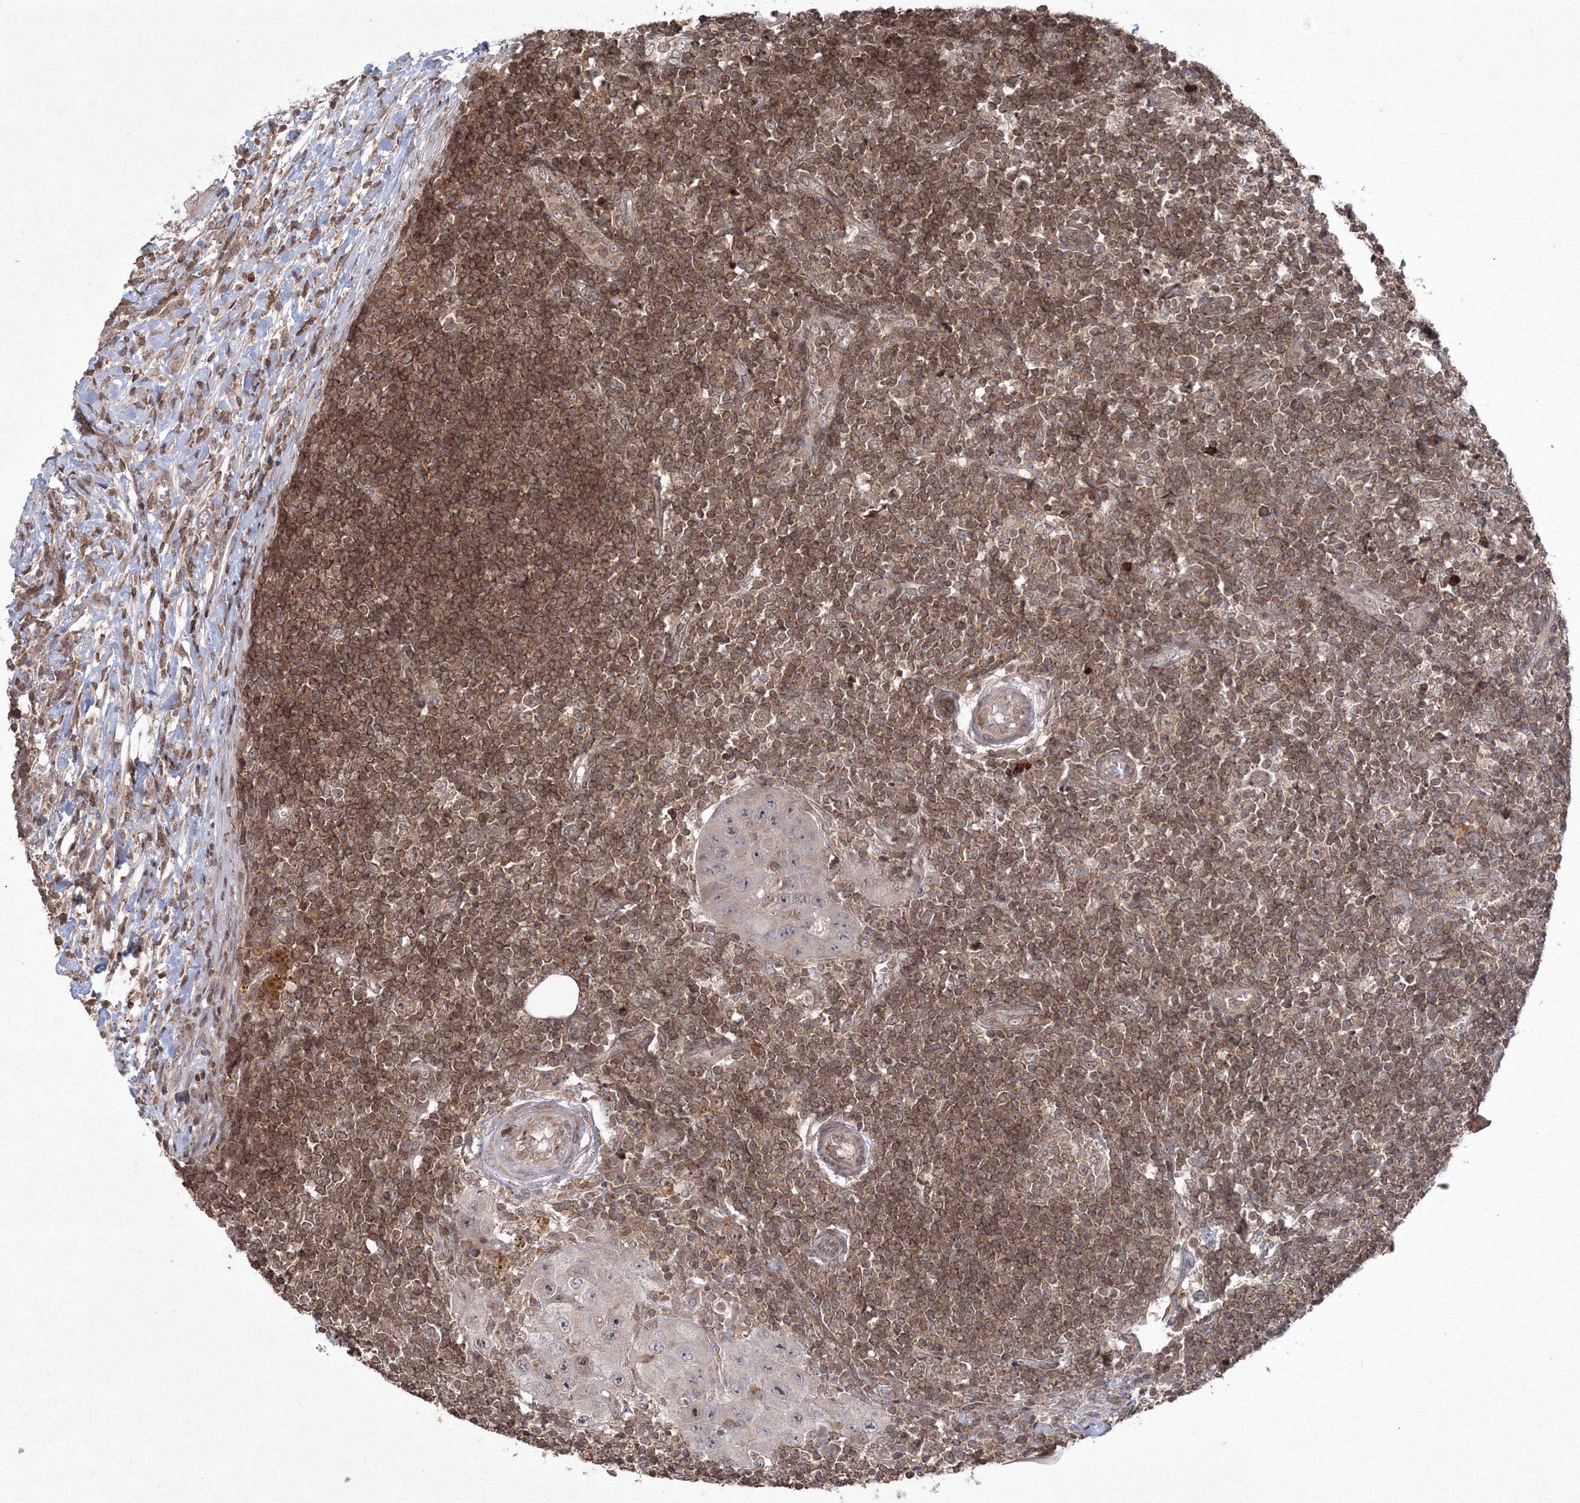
{"staining": {"intensity": "moderate", "quantity": ">75%", "location": "cytoplasmic/membranous"}, "tissue": "lymph node", "cell_type": "Germinal center cells", "image_type": "normal", "snomed": [{"axis": "morphology", "description": "Normal tissue, NOS"}, {"axis": "morphology", "description": "Squamous cell carcinoma, metastatic, NOS"}, {"axis": "topography", "description": "Lymph node"}], "caption": "Immunohistochemical staining of benign human lymph node demonstrates >75% levels of moderate cytoplasmic/membranous protein positivity in approximately >75% of germinal center cells. (brown staining indicates protein expression, while blue staining denotes nuclei).", "gene": "MKRN2", "patient": {"sex": "male", "age": 73}}